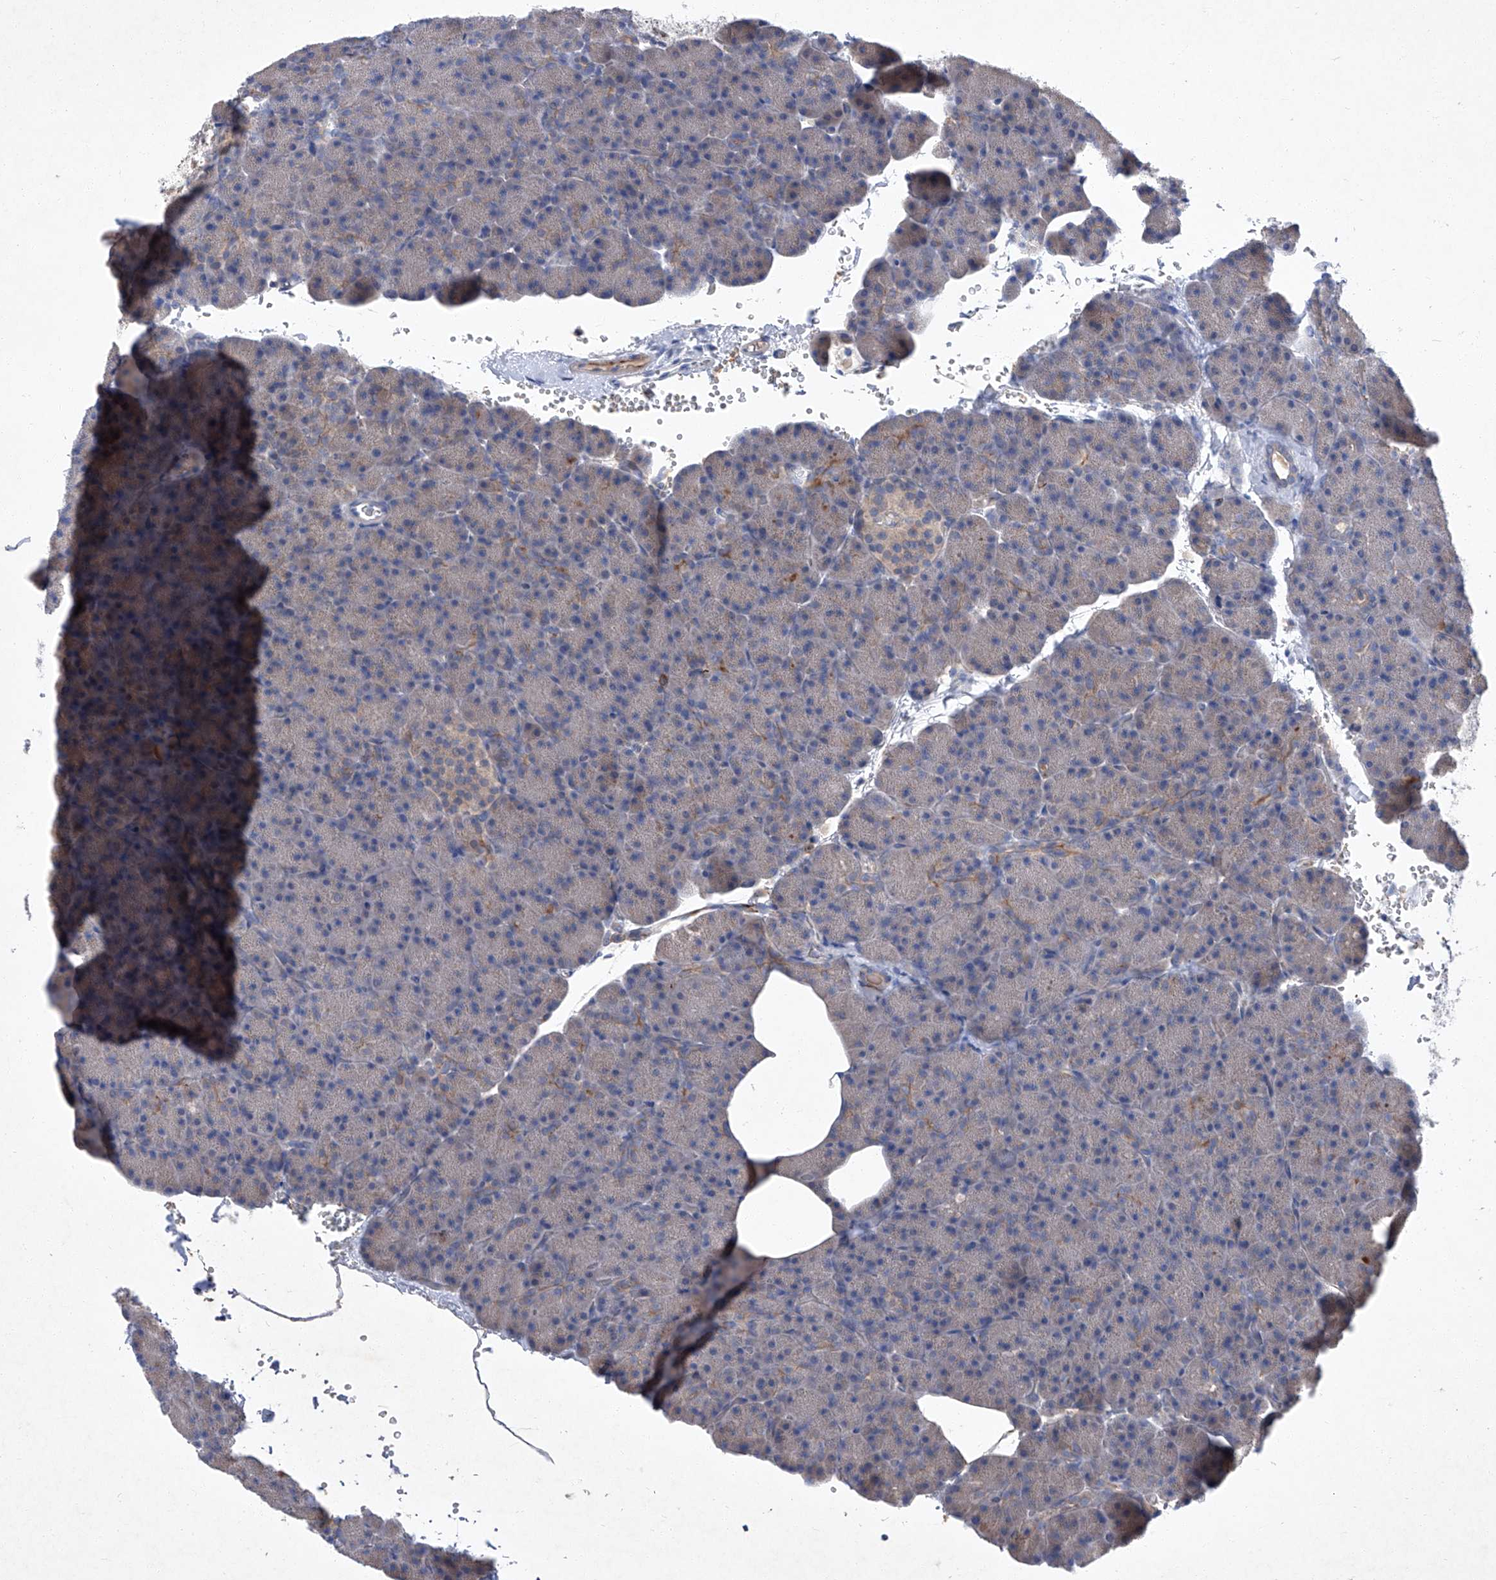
{"staining": {"intensity": "weak", "quantity": "<25%", "location": "cytoplasmic/membranous"}, "tissue": "pancreas", "cell_type": "Exocrine glandular cells", "image_type": "normal", "snomed": [{"axis": "morphology", "description": "Normal tissue, NOS"}, {"axis": "morphology", "description": "Carcinoid, malignant, NOS"}, {"axis": "topography", "description": "Pancreas"}], "caption": "Unremarkable pancreas was stained to show a protein in brown. There is no significant expression in exocrine glandular cells.", "gene": "SBK2", "patient": {"sex": "female", "age": 35}}